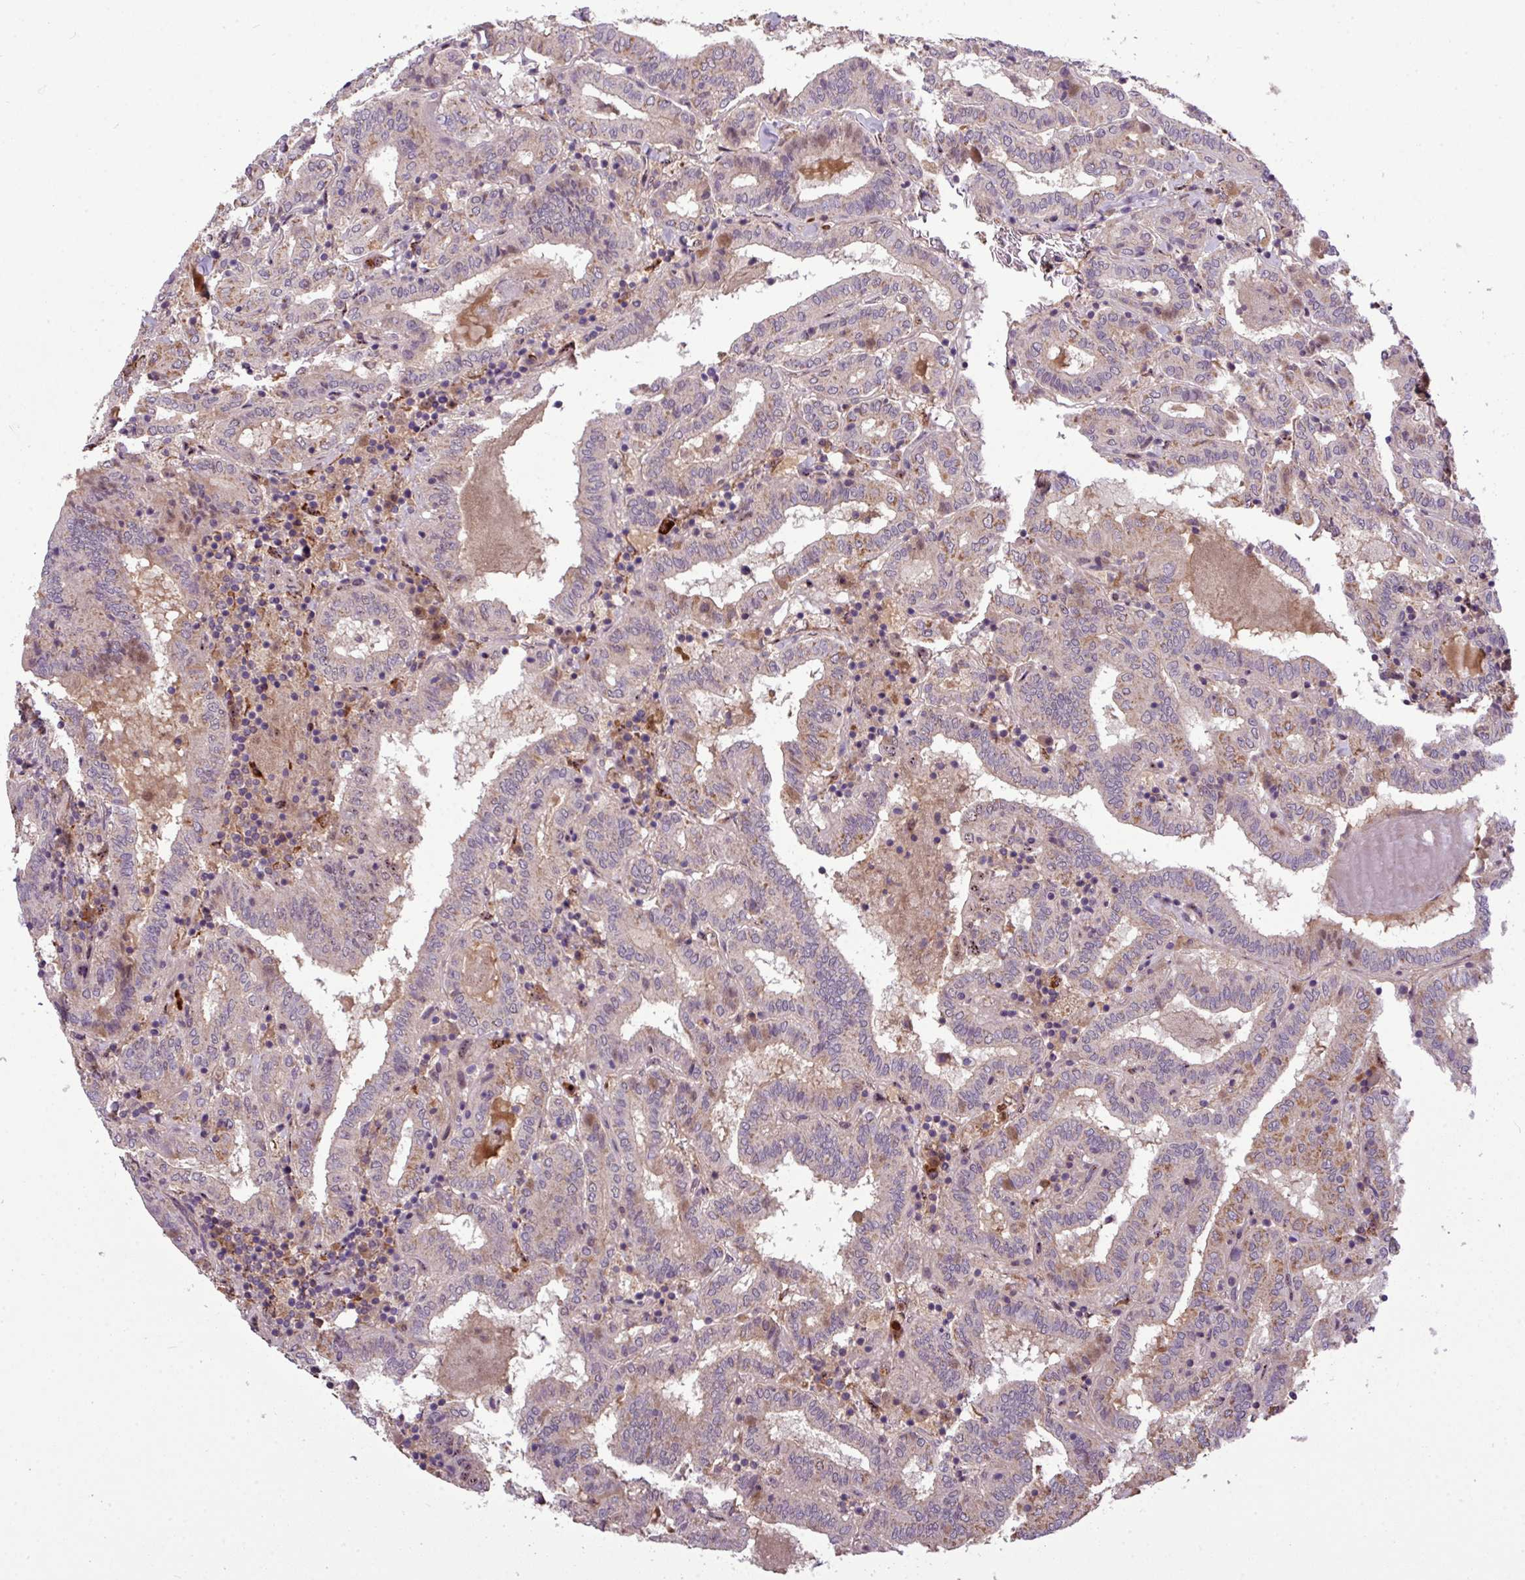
{"staining": {"intensity": "weak", "quantity": "25%-75%", "location": "cytoplasmic/membranous"}, "tissue": "thyroid cancer", "cell_type": "Tumor cells", "image_type": "cancer", "snomed": [{"axis": "morphology", "description": "Papillary adenocarcinoma, NOS"}, {"axis": "topography", "description": "Thyroid gland"}], "caption": "Protein expression analysis of human thyroid cancer (papillary adenocarcinoma) reveals weak cytoplasmic/membranous expression in approximately 25%-75% of tumor cells.", "gene": "PAPLN", "patient": {"sex": "female", "age": 72}}